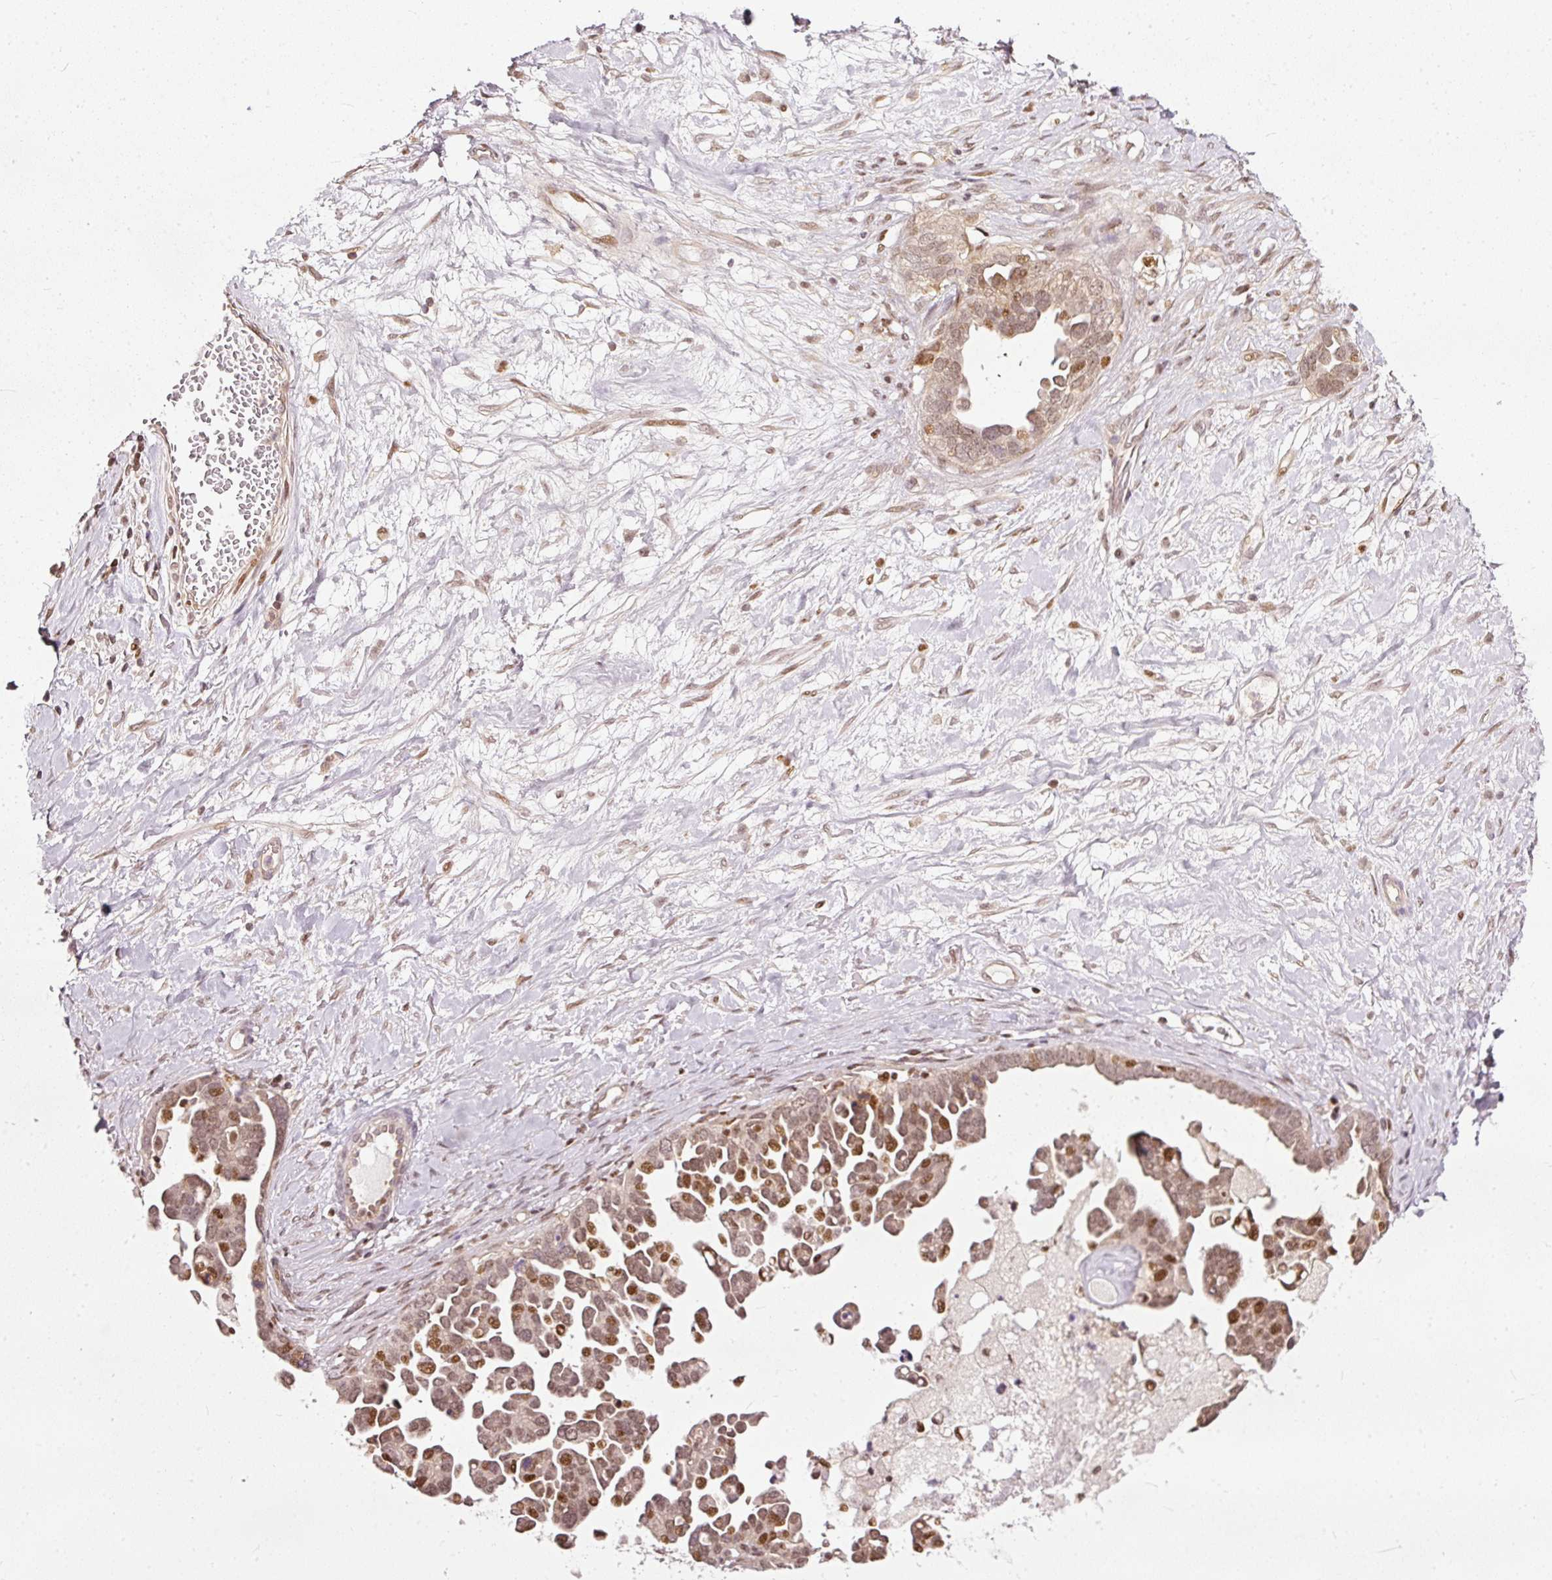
{"staining": {"intensity": "moderate", "quantity": ">75%", "location": "nuclear"}, "tissue": "ovarian cancer", "cell_type": "Tumor cells", "image_type": "cancer", "snomed": [{"axis": "morphology", "description": "Cystadenocarcinoma, serous, NOS"}, {"axis": "topography", "description": "Ovary"}], "caption": "This histopathology image reveals immunohistochemistry (IHC) staining of human ovarian serous cystadenocarcinoma, with medium moderate nuclear expression in approximately >75% of tumor cells.", "gene": "ZNF778", "patient": {"sex": "female", "age": 54}}